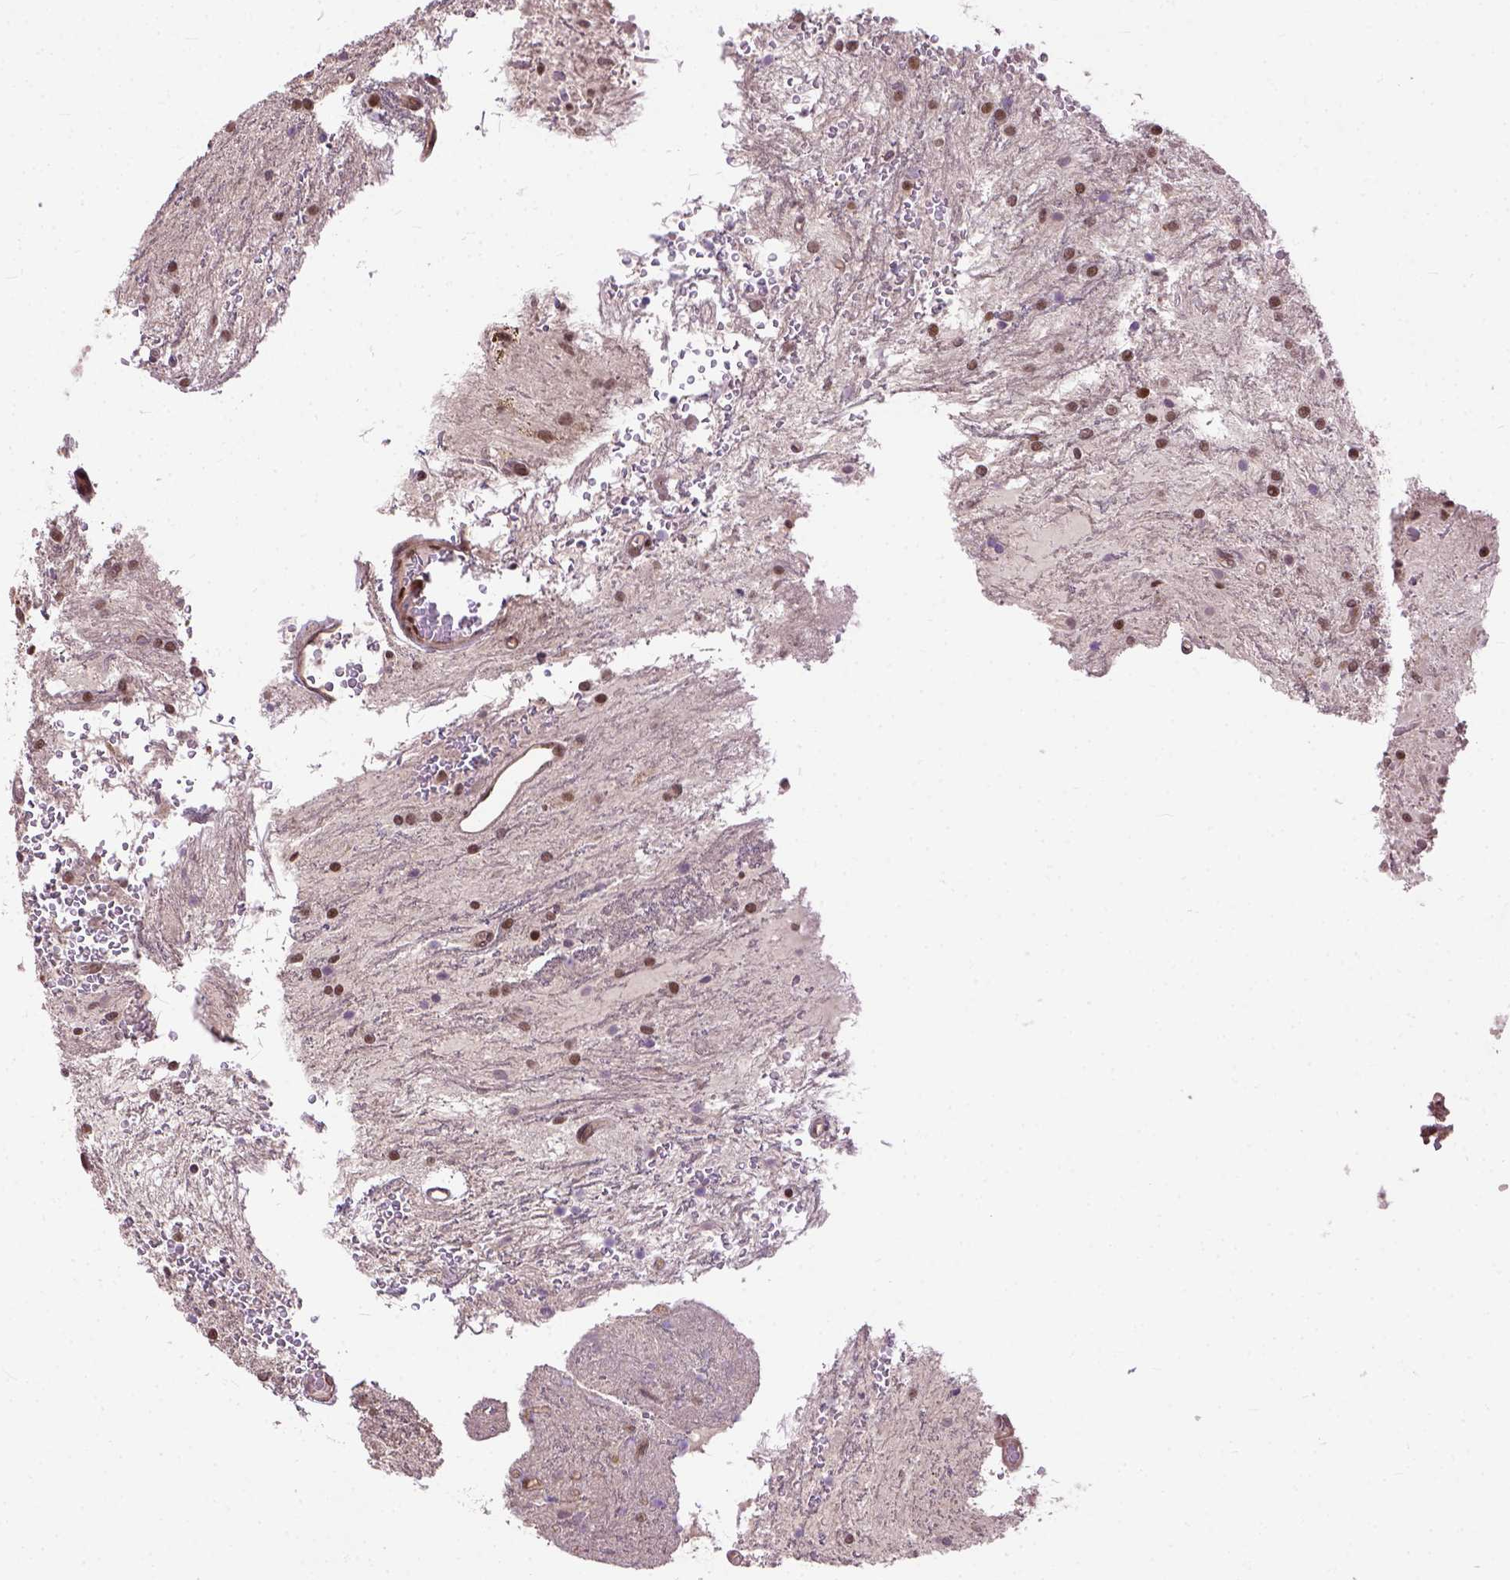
{"staining": {"intensity": "moderate", "quantity": ">75%", "location": "nuclear"}, "tissue": "glioma", "cell_type": "Tumor cells", "image_type": "cancer", "snomed": [{"axis": "morphology", "description": "Glioma, malignant, Low grade"}, {"axis": "topography", "description": "Cerebellum"}], "caption": "Protein positivity by immunohistochemistry demonstrates moderate nuclear expression in approximately >75% of tumor cells in glioma. The staining is performed using DAB (3,3'-diaminobenzidine) brown chromogen to label protein expression. The nuclei are counter-stained blue using hematoxylin.", "gene": "ZNF630", "patient": {"sex": "female", "age": 14}}